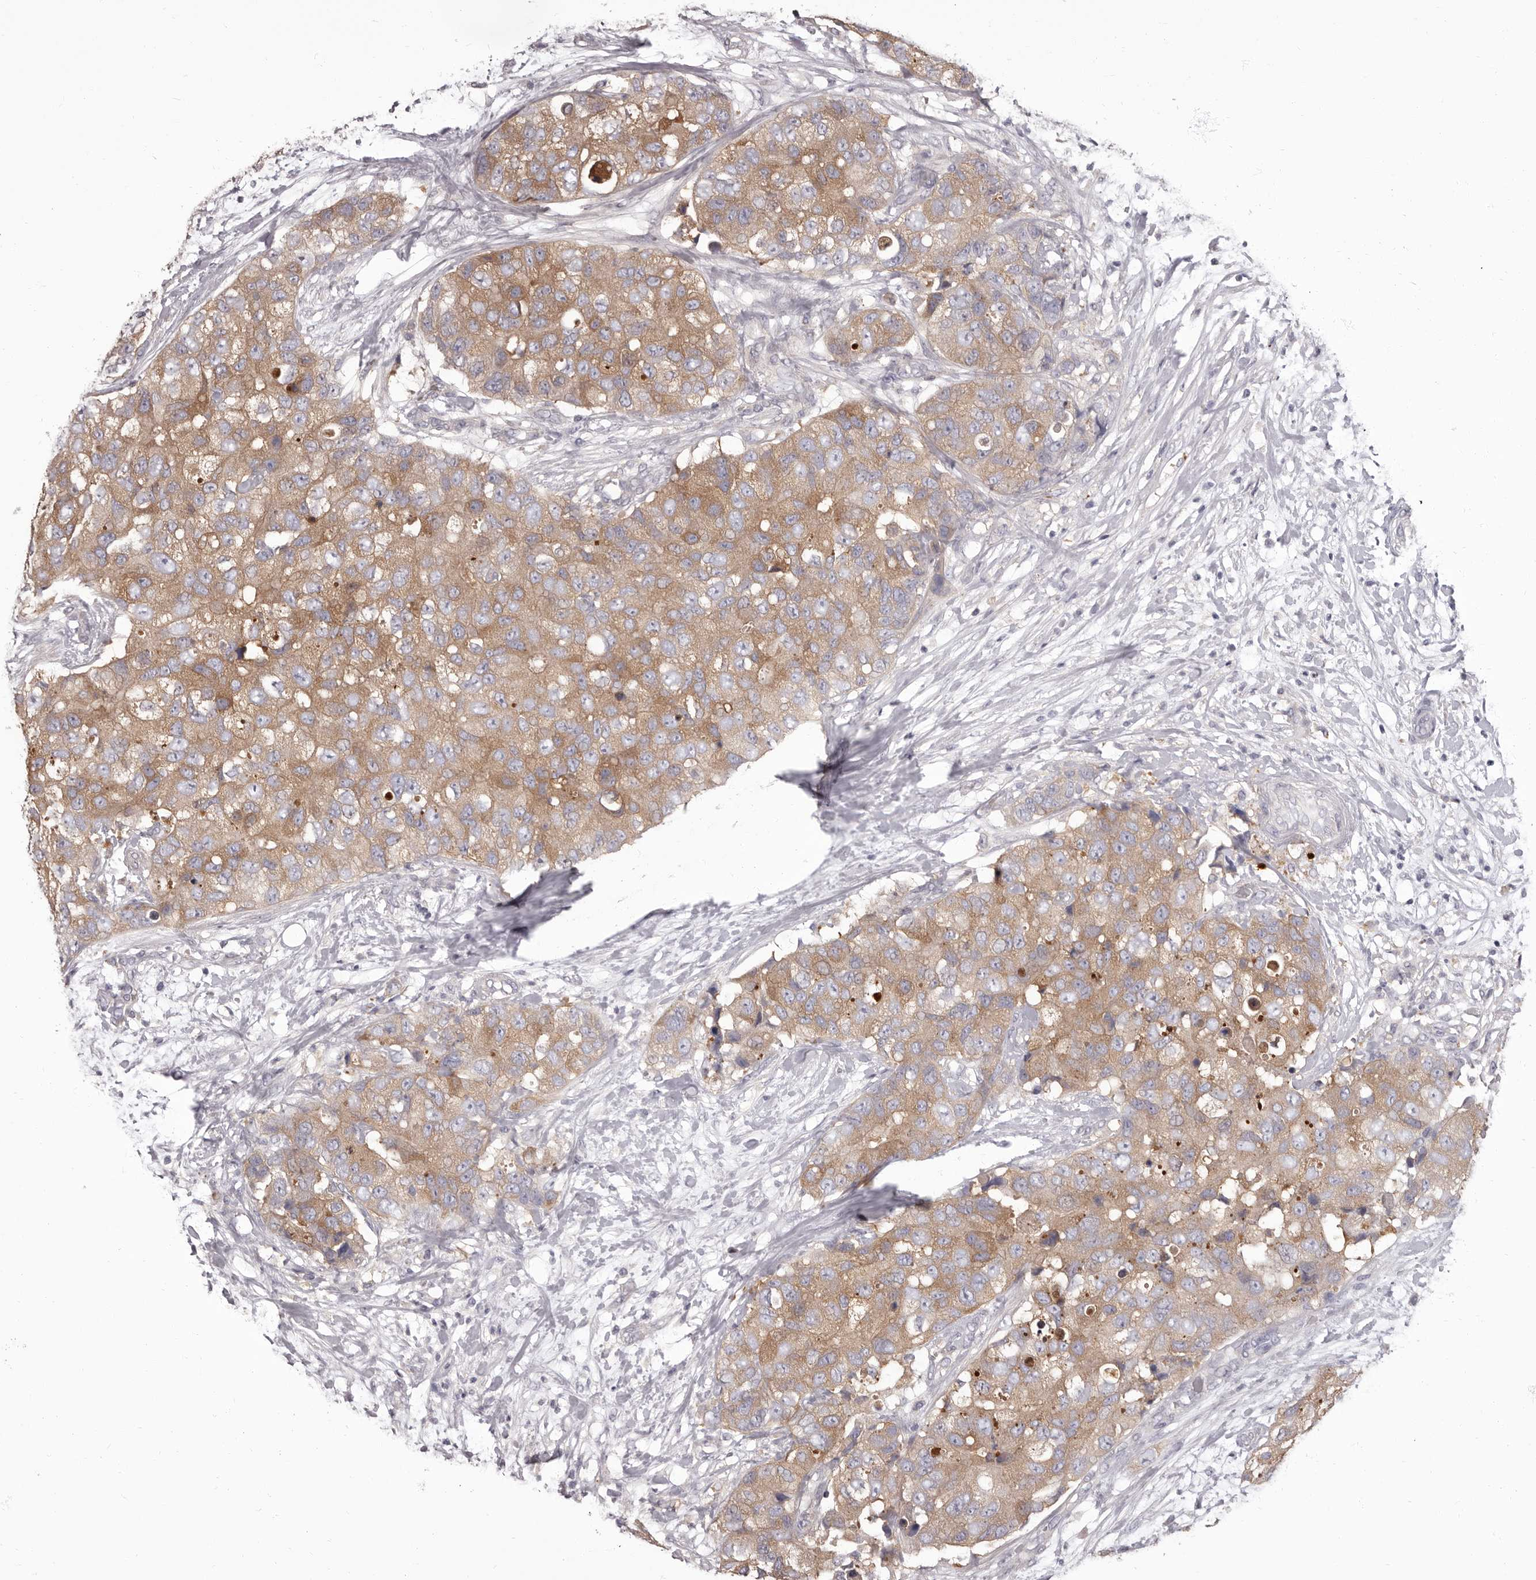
{"staining": {"intensity": "moderate", "quantity": ">75%", "location": "cytoplasmic/membranous"}, "tissue": "breast cancer", "cell_type": "Tumor cells", "image_type": "cancer", "snomed": [{"axis": "morphology", "description": "Duct carcinoma"}, {"axis": "topography", "description": "Breast"}], "caption": "This image shows infiltrating ductal carcinoma (breast) stained with IHC to label a protein in brown. The cytoplasmic/membranous of tumor cells show moderate positivity for the protein. Nuclei are counter-stained blue.", "gene": "APEH", "patient": {"sex": "female", "age": 62}}